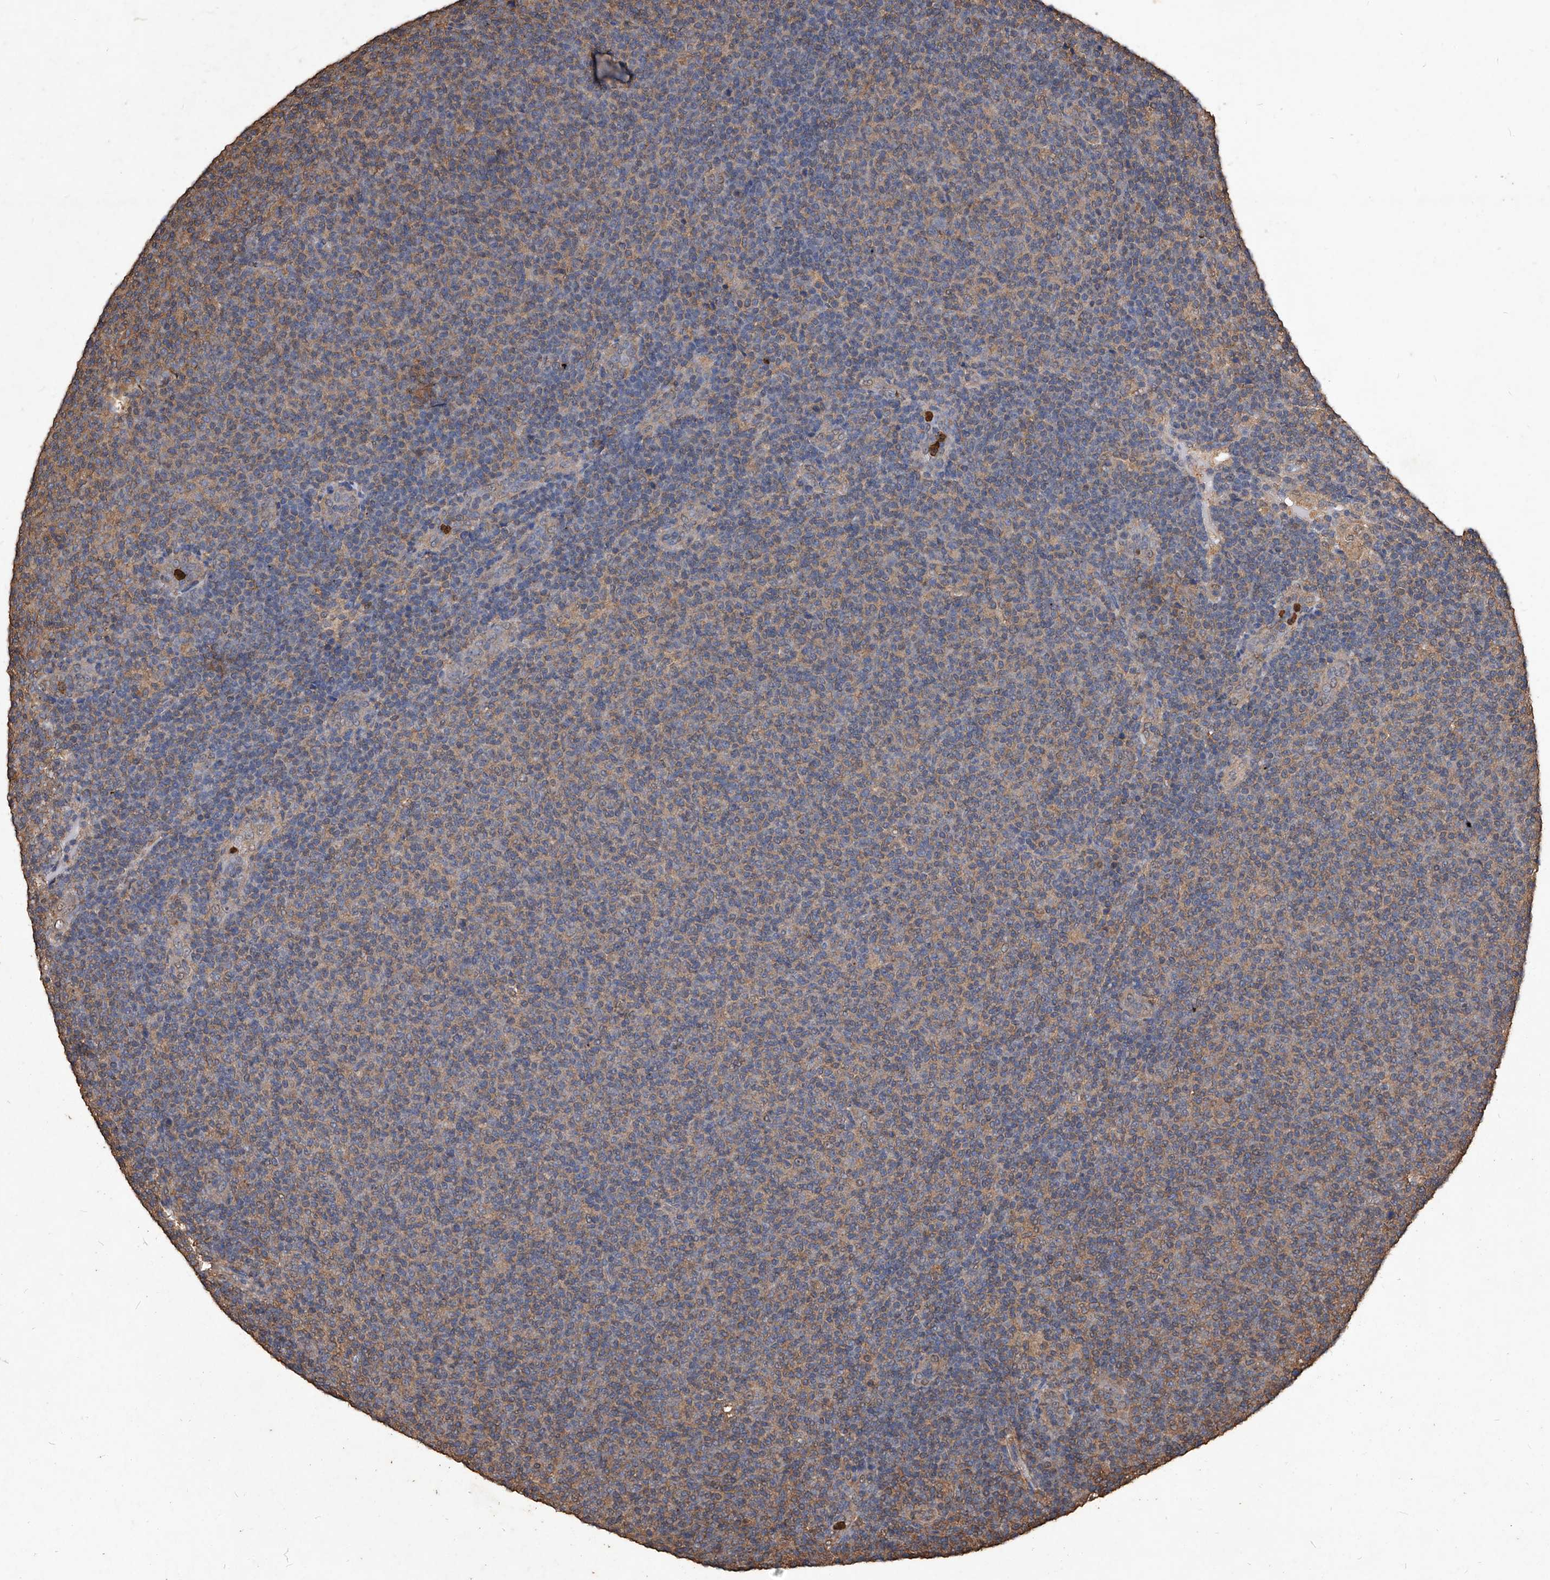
{"staining": {"intensity": "moderate", "quantity": "25%-75%", "location": "cytoplasmic/membranous"}, "tissue": "lymphoma", "cell_type": "Tumor cells", "image_type": "cancer", "snomed": [{"axis": "morphology", "description": "Malignant lymphoma, non-Hodgkin's type, Low grade"}, {"axis": "topography", "description": "Lymph node"}], "caption": "Protein analysis of malignant lymphoma, non-Hodgkin's type (low-grade) tissue demonstrates moderate cytoplasmic/membranous expression in about 25%-75% of tumor cells.", "gene": "UCP2", "patient": {"sex": "male", "age": 66}}